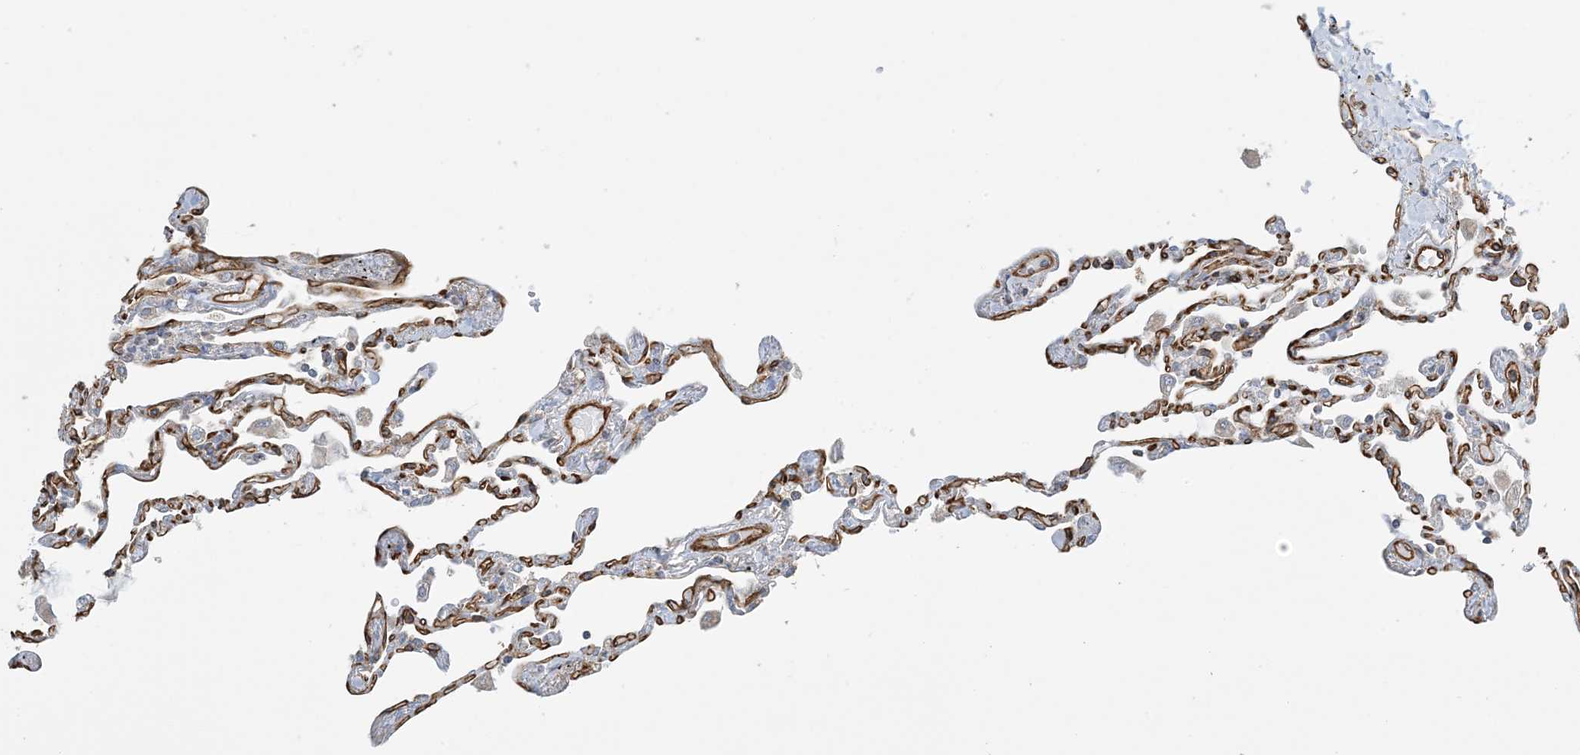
{"staining": {"intensity": "weak", "quantity": "<25%", "location": "cytoplasmic/membranous"}, "tissue": "lung", "cell_type": "Alveolar cells", "image_type": "normal", "snomed": [{"axis": "morphology", "description": "Normal tissue, NOS"}, {"axis": "topography", "description": "Lung"}], "caption": "Photomicrograph shows no significant protein staining in alveolar cells of normal lung. Brightfield microscopy of immunohistochemistry stained with DAB (brown) and hematoxylin (blue), captured at high magnification.", "gene": "AGA", "patient": {"sex": "female", "age": 67}}